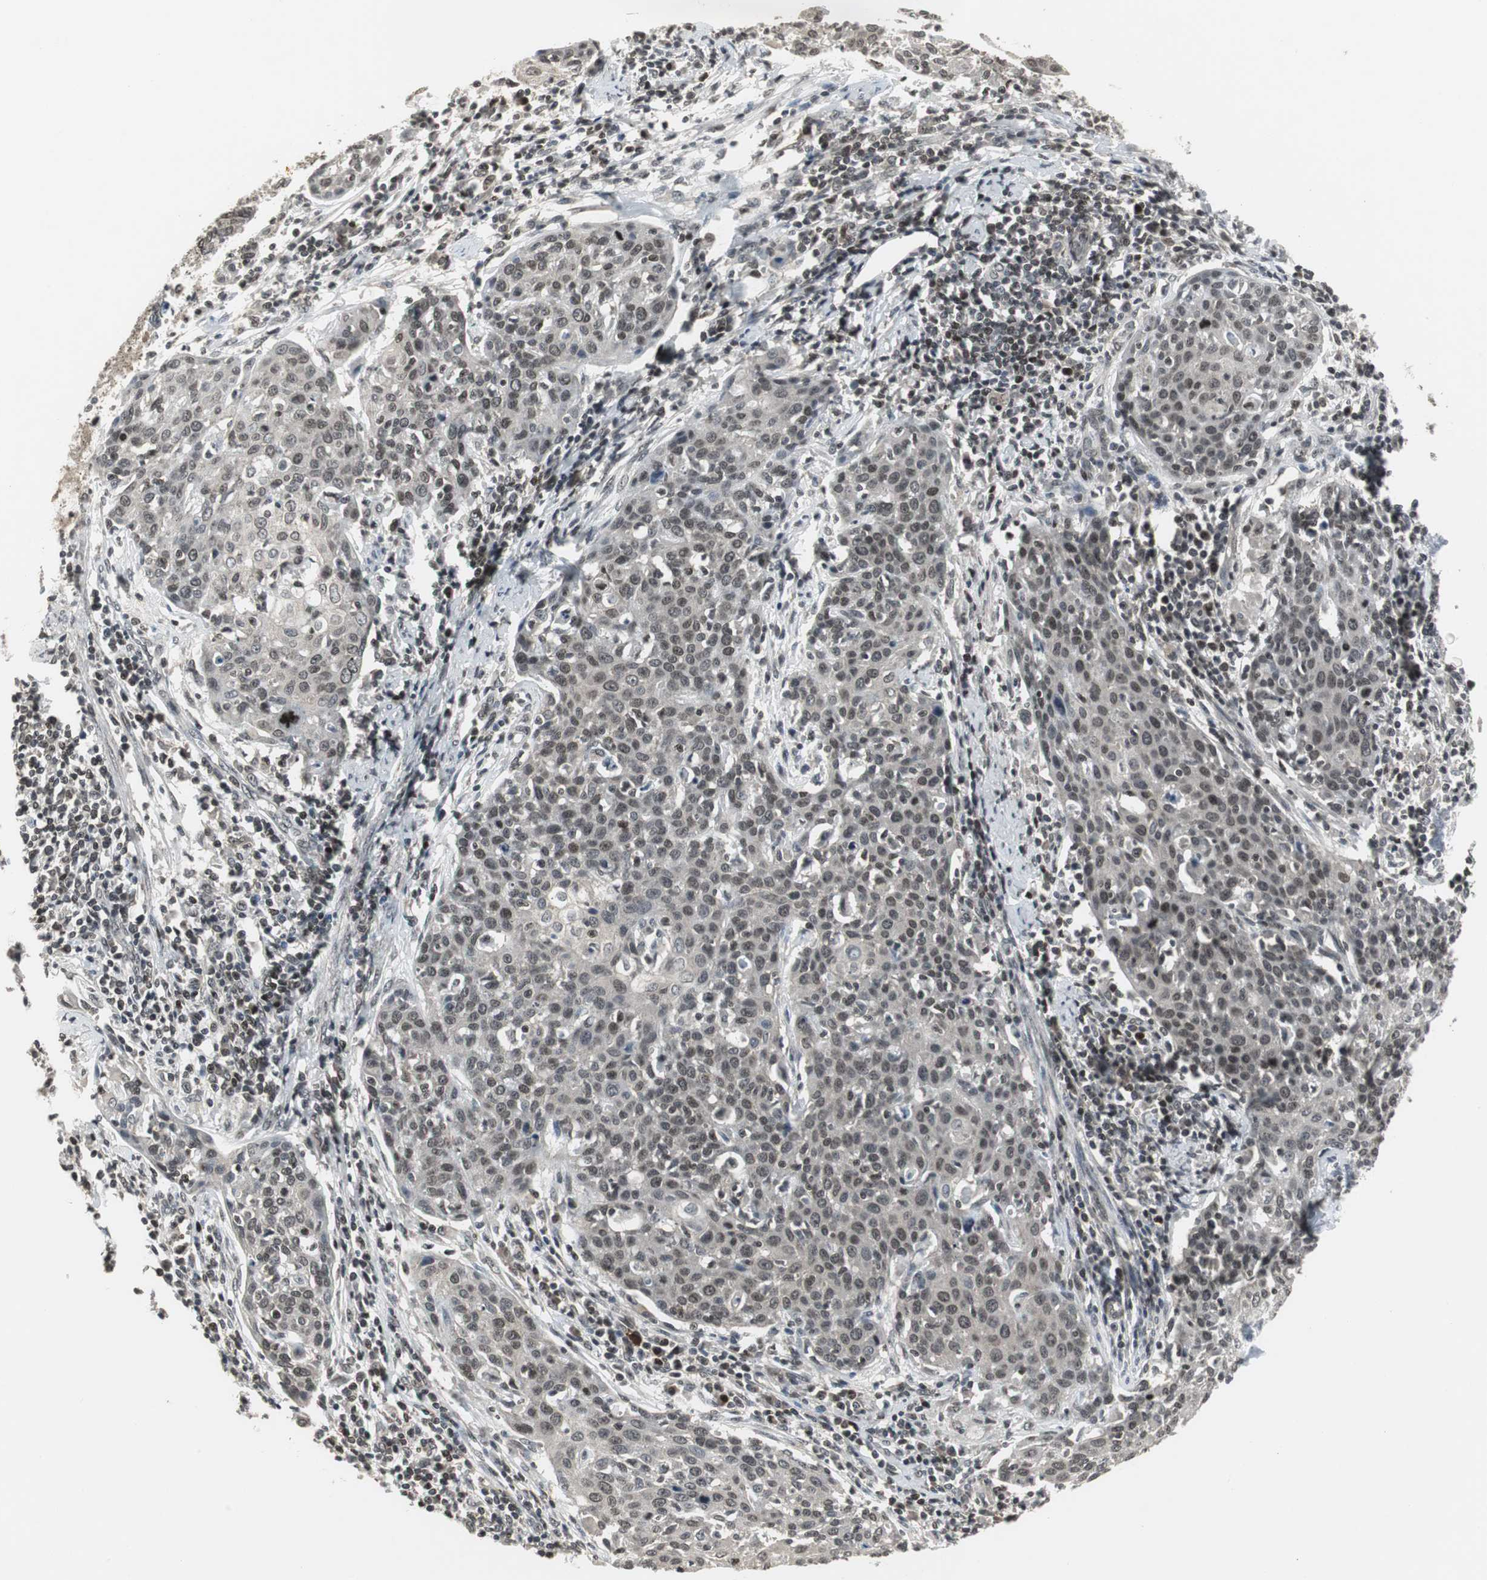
{"staining": {"intensity": "weak", "quantity": ">75%", "location": "nuclear"}, "tissue": "cervical cancer", "cell_type": "Tumor cells", "image_type": "cancer", "snomed": [{"axis": "morphology", "description": "Squamous cell carcinoma, NOS"}, {"axis": "topography", "description": "Cervix"}], "caption": "A high-resolution micrograph shows IHC staining of cervical cancer (squamous cell carcinoma), which reveals weak nuclear positivity in approximately >75% of tumor cells. Ihc stains the protein in brown and the nuclei are stained blue.", "gene": "MPG", "patient": {"sex": "female", "age": 38}}